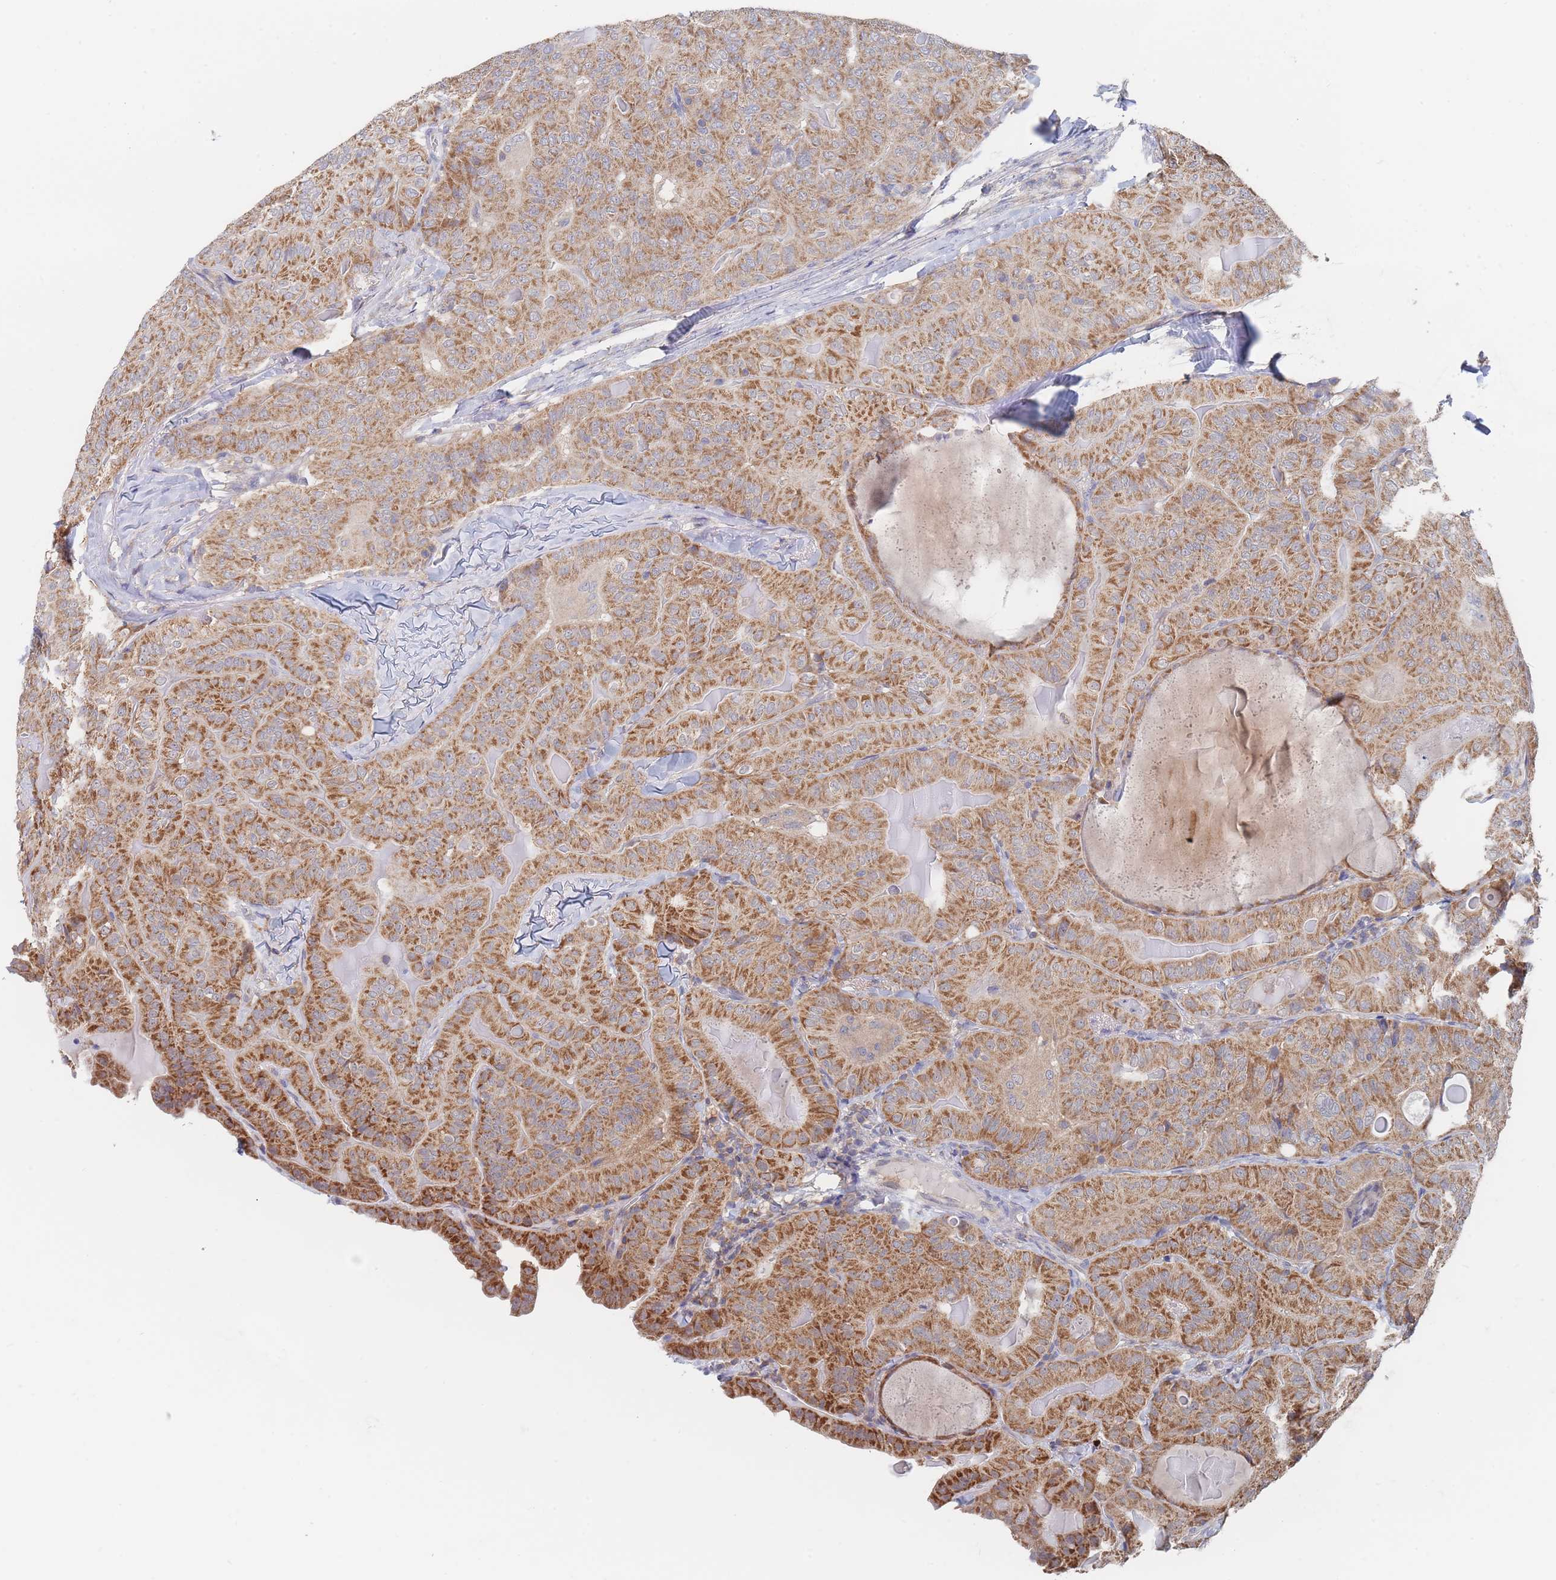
{"staining": {"intensity": "strong", "quantity": ">75%", "location": "cytoplasmic/membranous"}, "tissue": "thyroid cancer", "cell_type": "Tumor cells", "image_type": "cancer", "snomed": [{"axis": "morphology", "description": "Papillary adenocarcinoma, NOS"}, {"axis": "topography", "description": "Thyroid gland"}], "caption": "A high-resolution histopathology image shows IHC staining of thyroid papillary adenocarcinoma, which exhibits strong cytoplasmic/membranous positivity in about >75% of tumor cells. The staining was performed using DAB (3,3'-diaminobenzidine), with brown indicating positive protein expression. Nuclei are stained blue with hematoxylin.", "gene": "PPP6C", "patient": {"sex": "female", "age": 68}}